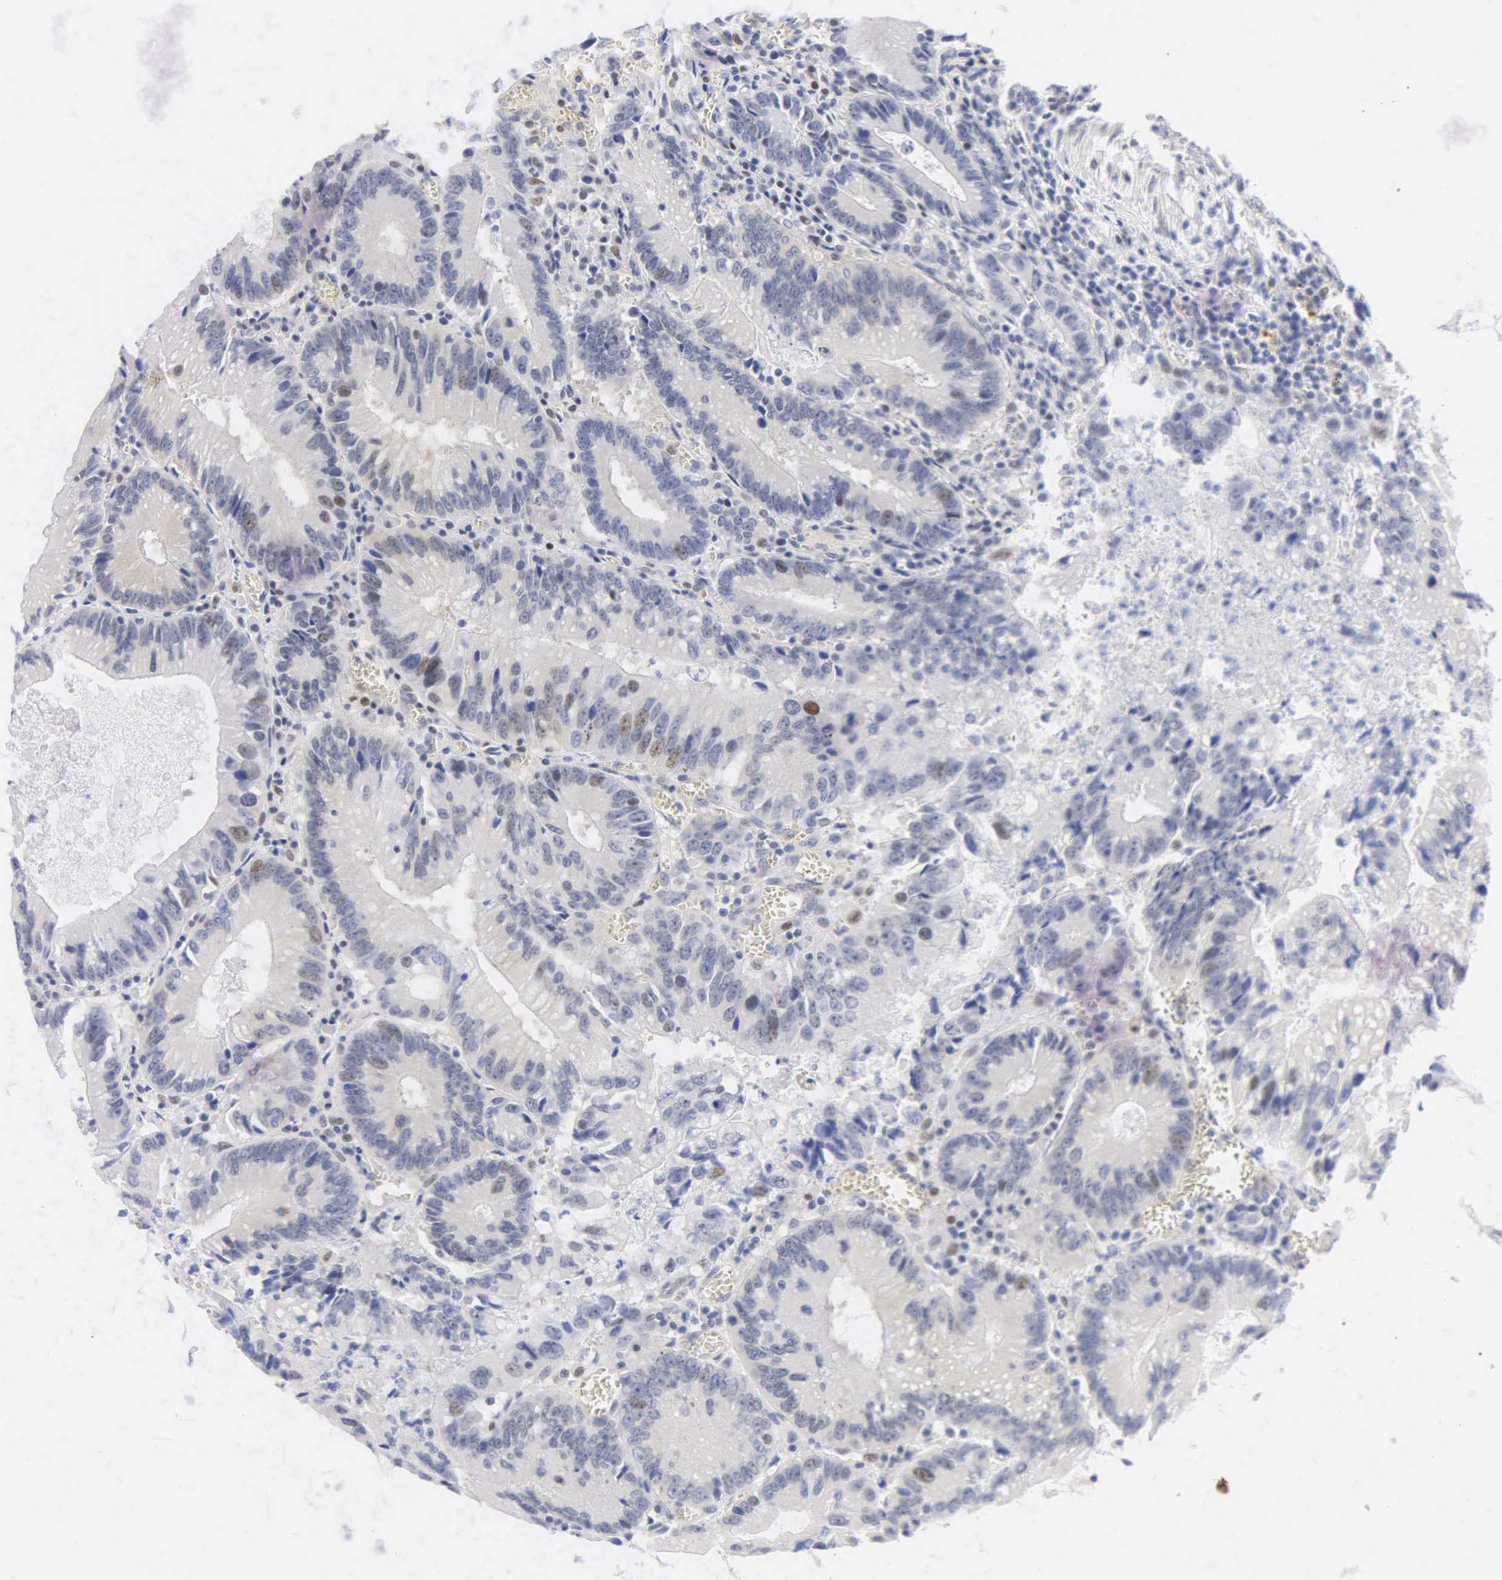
{"staining": {"intensity": "weak", "quantity": "<25%", "location": "nuclear"}, "tissue": "colorectal cancer", "cell_type": "Tumor cells", "image_type": "cancer", "snomed": [{"axis": "morphology", "description": "Adenocarcinoma, NOS"}, {"axis": "topography", "description": "Rectum"}], "caption": "High magnification brightfield microscopy of adenocarcinoma (colorectal) stained with DAB (3,3'-diaminobenzidine) (brown) and counterstained with hematoxylin (blue): tumor cells show no significant positivity. (DAB IHC visualized using brightfield microscopy, high magnification).", "gene": "PGR", "patient": {"sex": "female", "age": 81}}